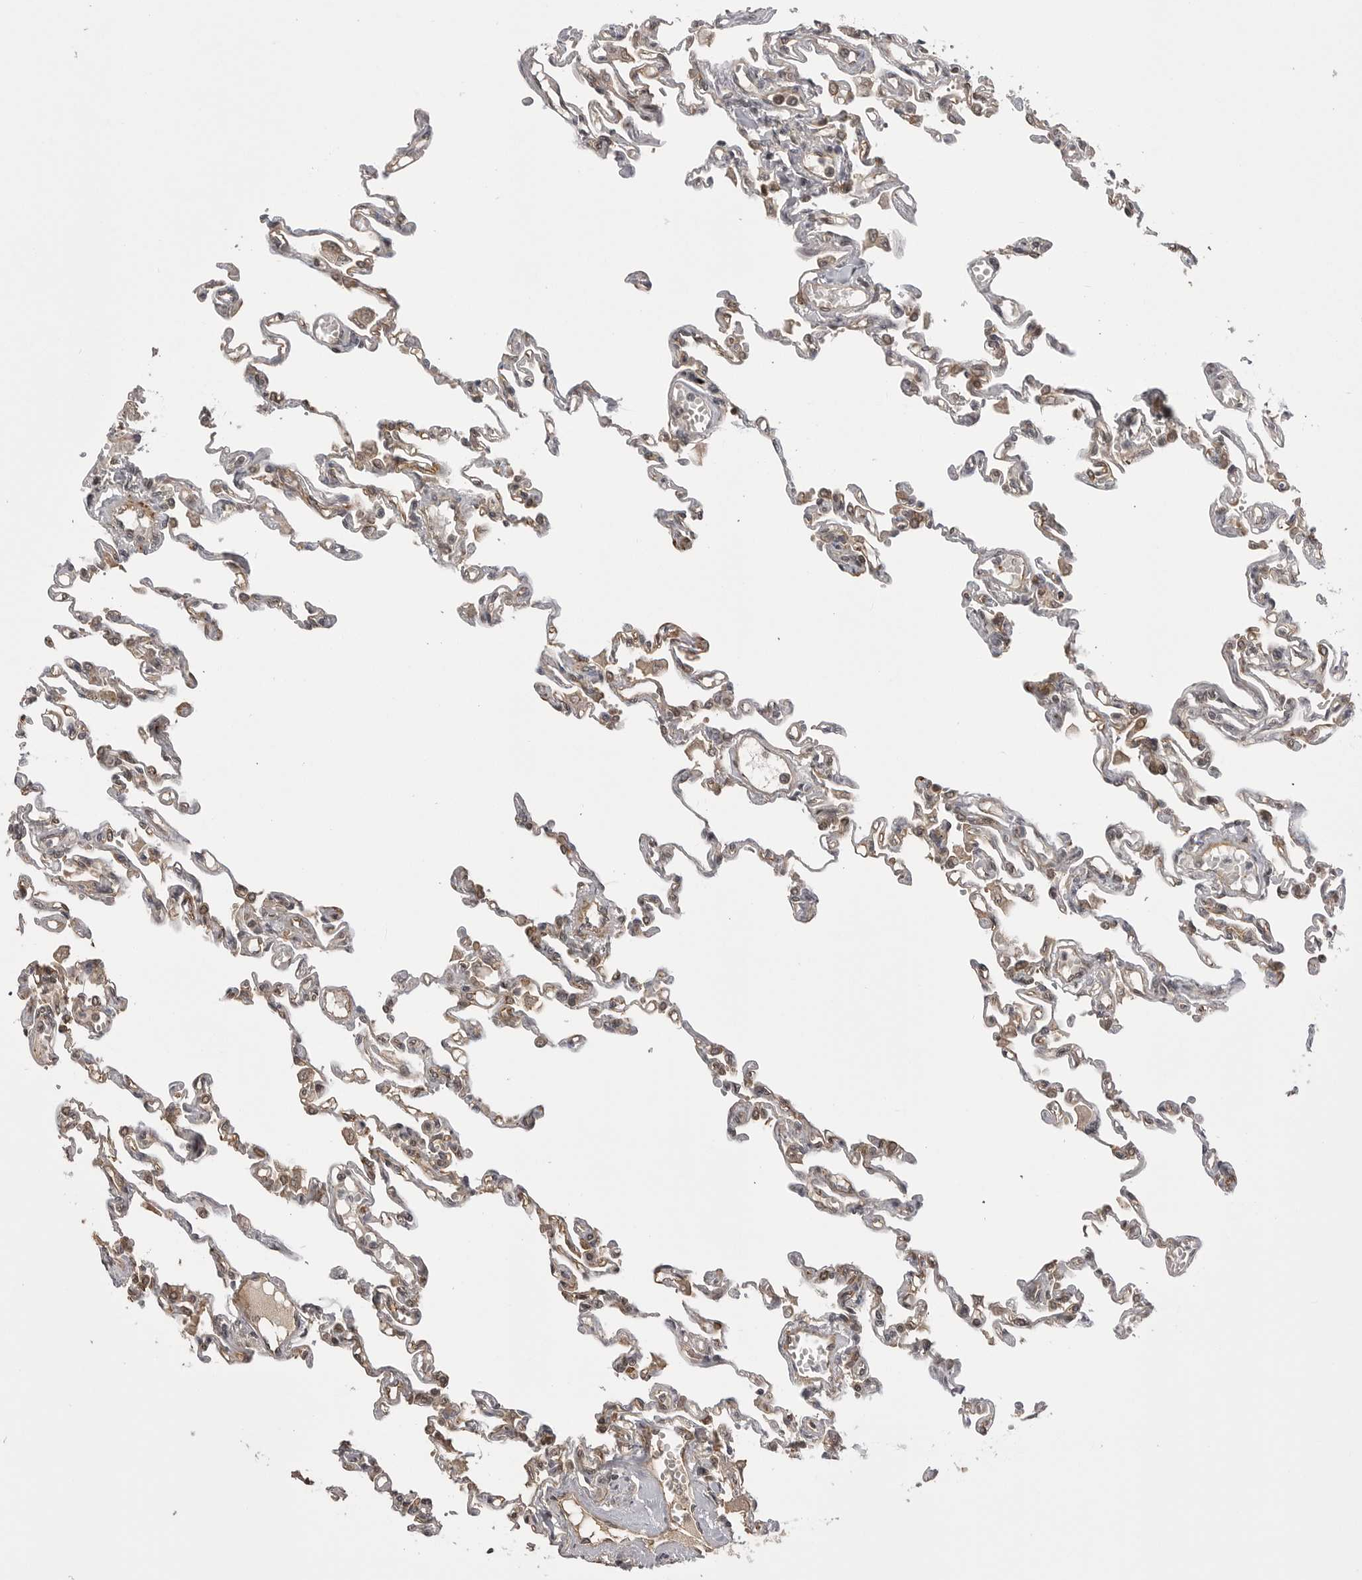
{"staining": {"intensity": "moderate", "quantity": "25%-75%", "location": "cytoplasmic/membranous,nuclear"}, "tissue": "lung", "cell_type": "Alveolar cells", "image_type": "normal", "snomed": [{"axis": "morphology", "description": "Normal tissue, NOS"}, {"axis": "topography", "description": "Lung"}], "caption": "Lung stained with a brown dye displays moderate cytoplasmic/membranous,nuclear positive expression in about 25%-75% of alveolar cells.", "gene": "SORBS1", "patient": {"sex": "male", "age": 21}}